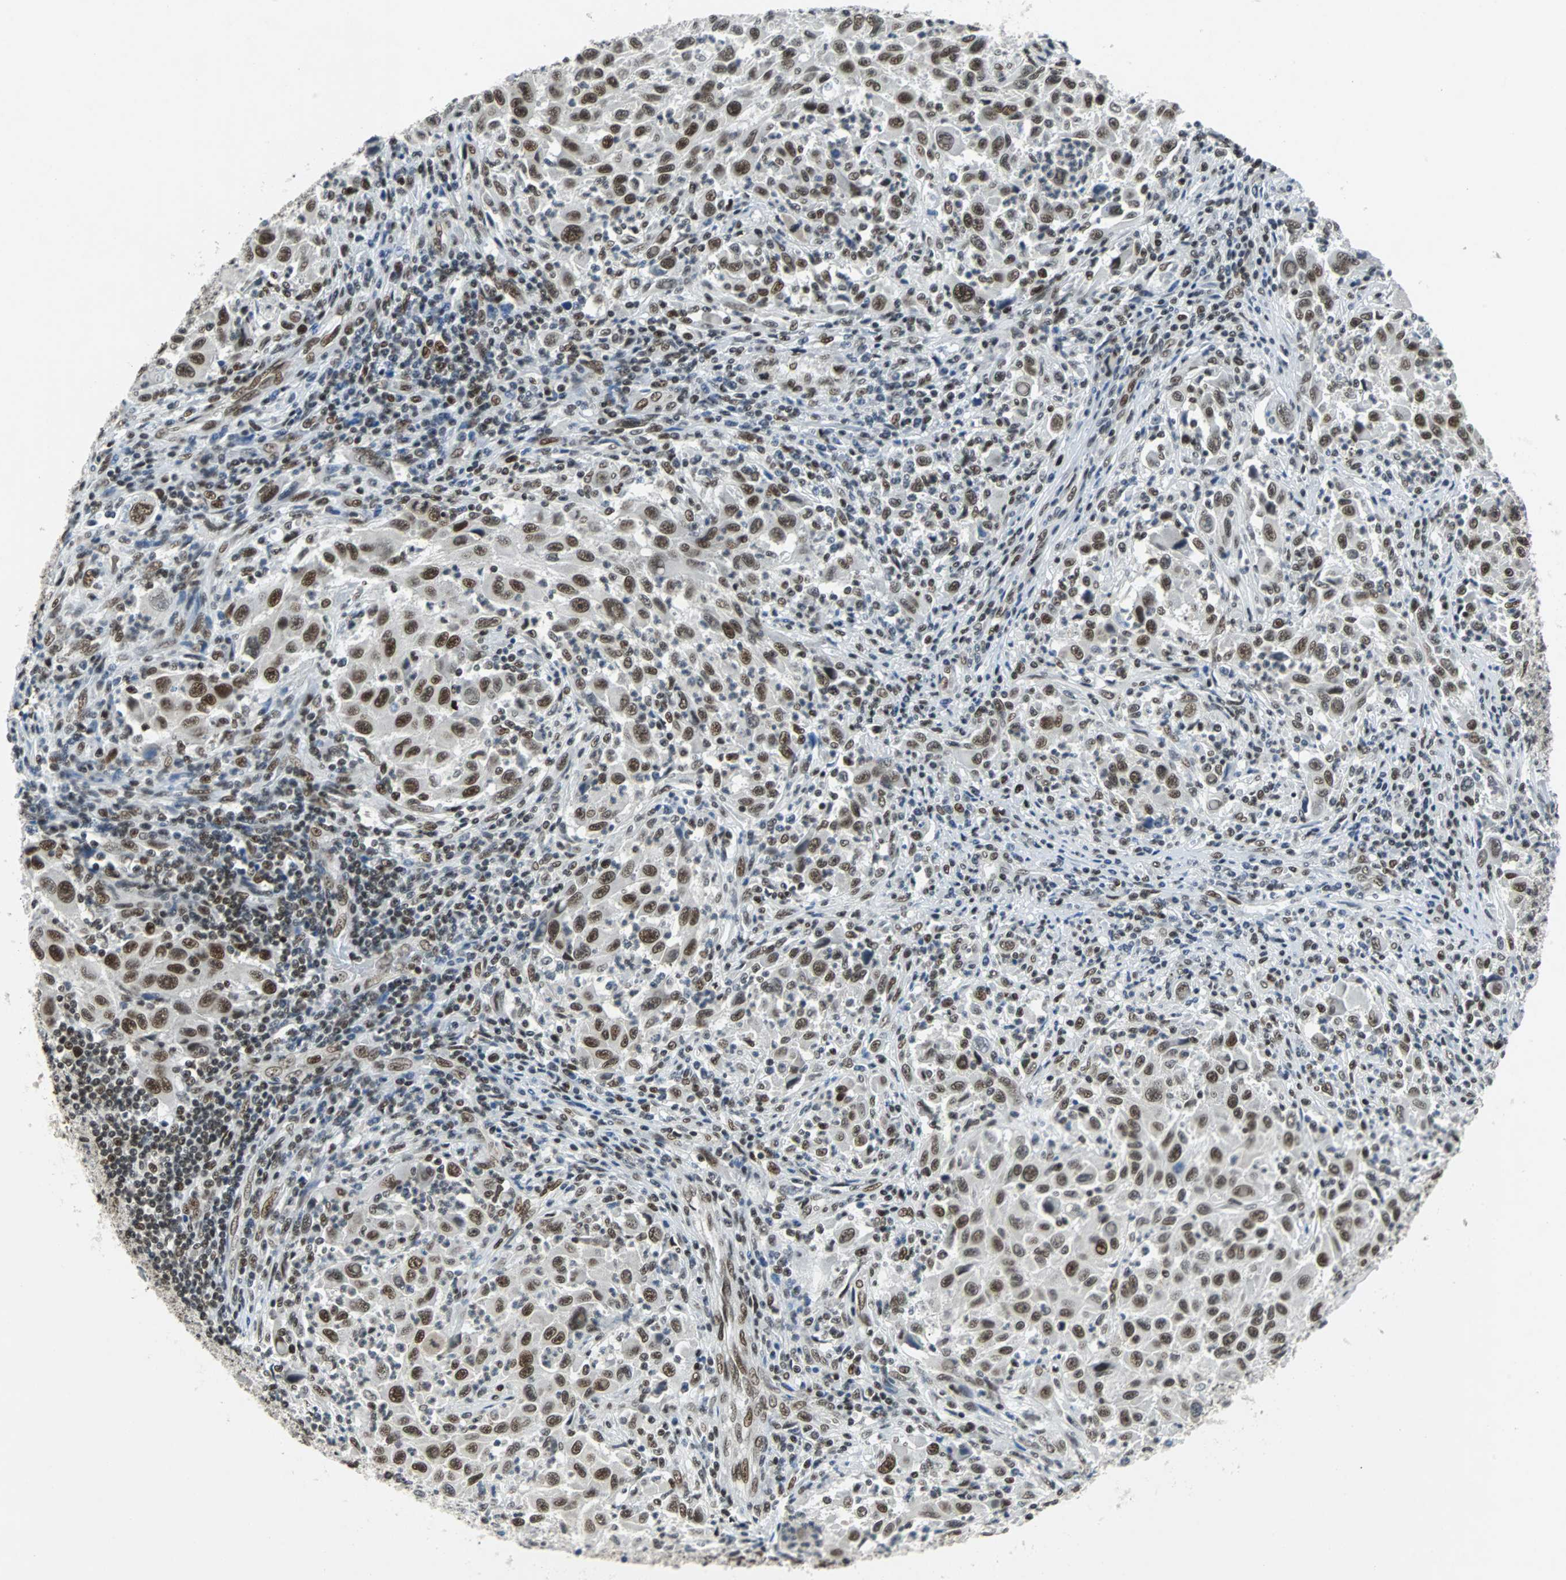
{"staining": {"intensity": "strong", "quantity": ">75%", "location": "nuclear"}, "tissue": "melanoma", "cell_type": "Tumor cells", "image_type": "cancer", "snomed": [{"axis": "morphology", "description": "Malignant melanoma, Metastatic site"}, {"axis": "topography", "description": "Lymph node"}], "caption": "A high-resolution image shows immunohistochemistry staining of malignant melanoma (metastatic site), which reveals strong nuclear positivity in about >75% of tumor cells. Nuclei are stained in blue.", "gene": "GATAD2A", "patient": {"sex": "male", "age": 61}}